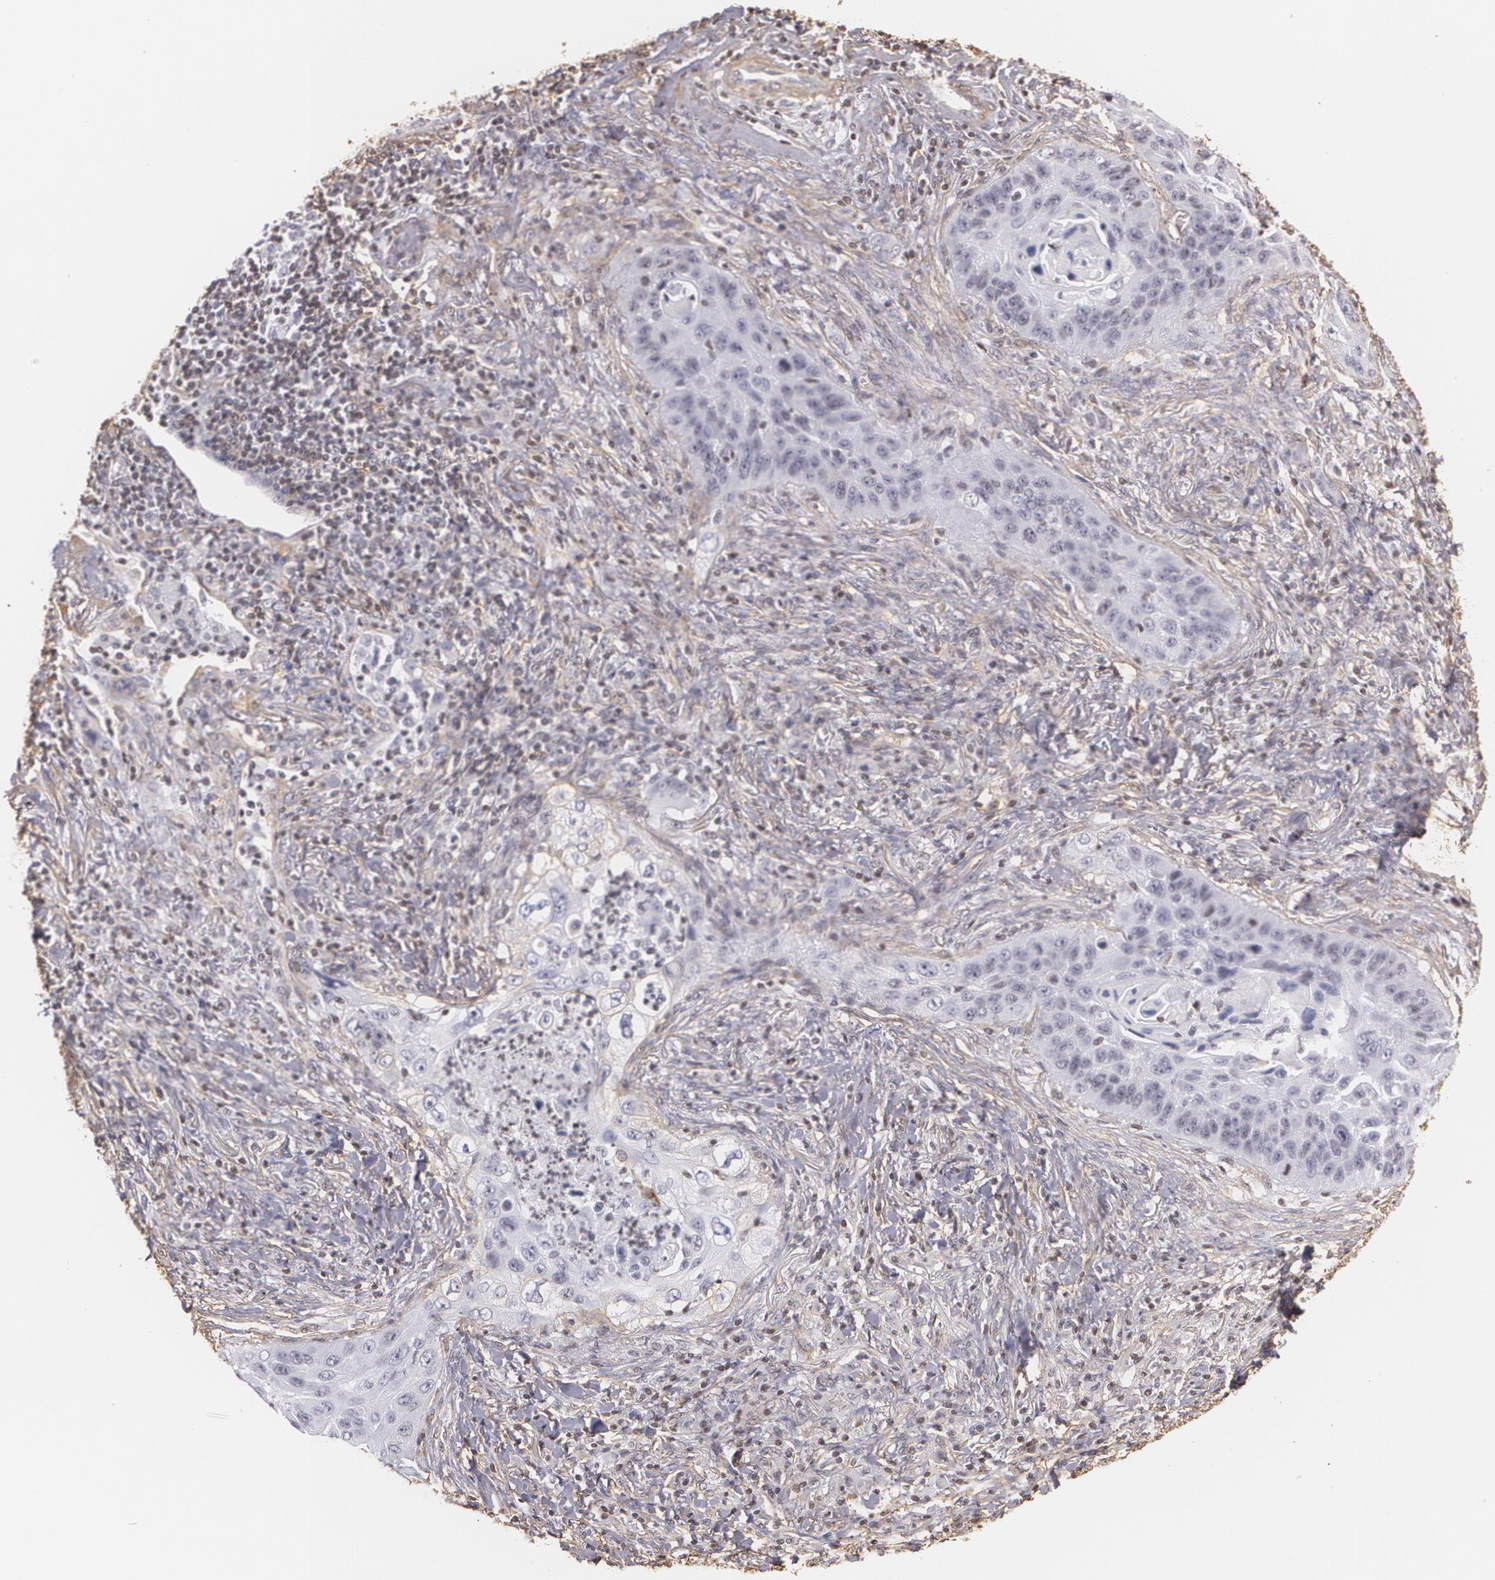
{"staining": {"intensity": "moderate", "quantity": "<25%", "location": "nuclear"}, "tissue": "lung cancer", "cell_type": "Tumor cells", "image_type": "cancer", "snomed": [{"axis": "morphology", "description": "Squamous cell carcinoma, NOS"}, {"axis": "topography", "description": "Lung"}], "caption": "A micrograph showing moderate nuclear expression in about <25% of tumor cells in lung cancer, as visualized by brown immunohistochemical staining.", "gene": "VAMP1", "patient": {"sex": "female", "age": 67}}